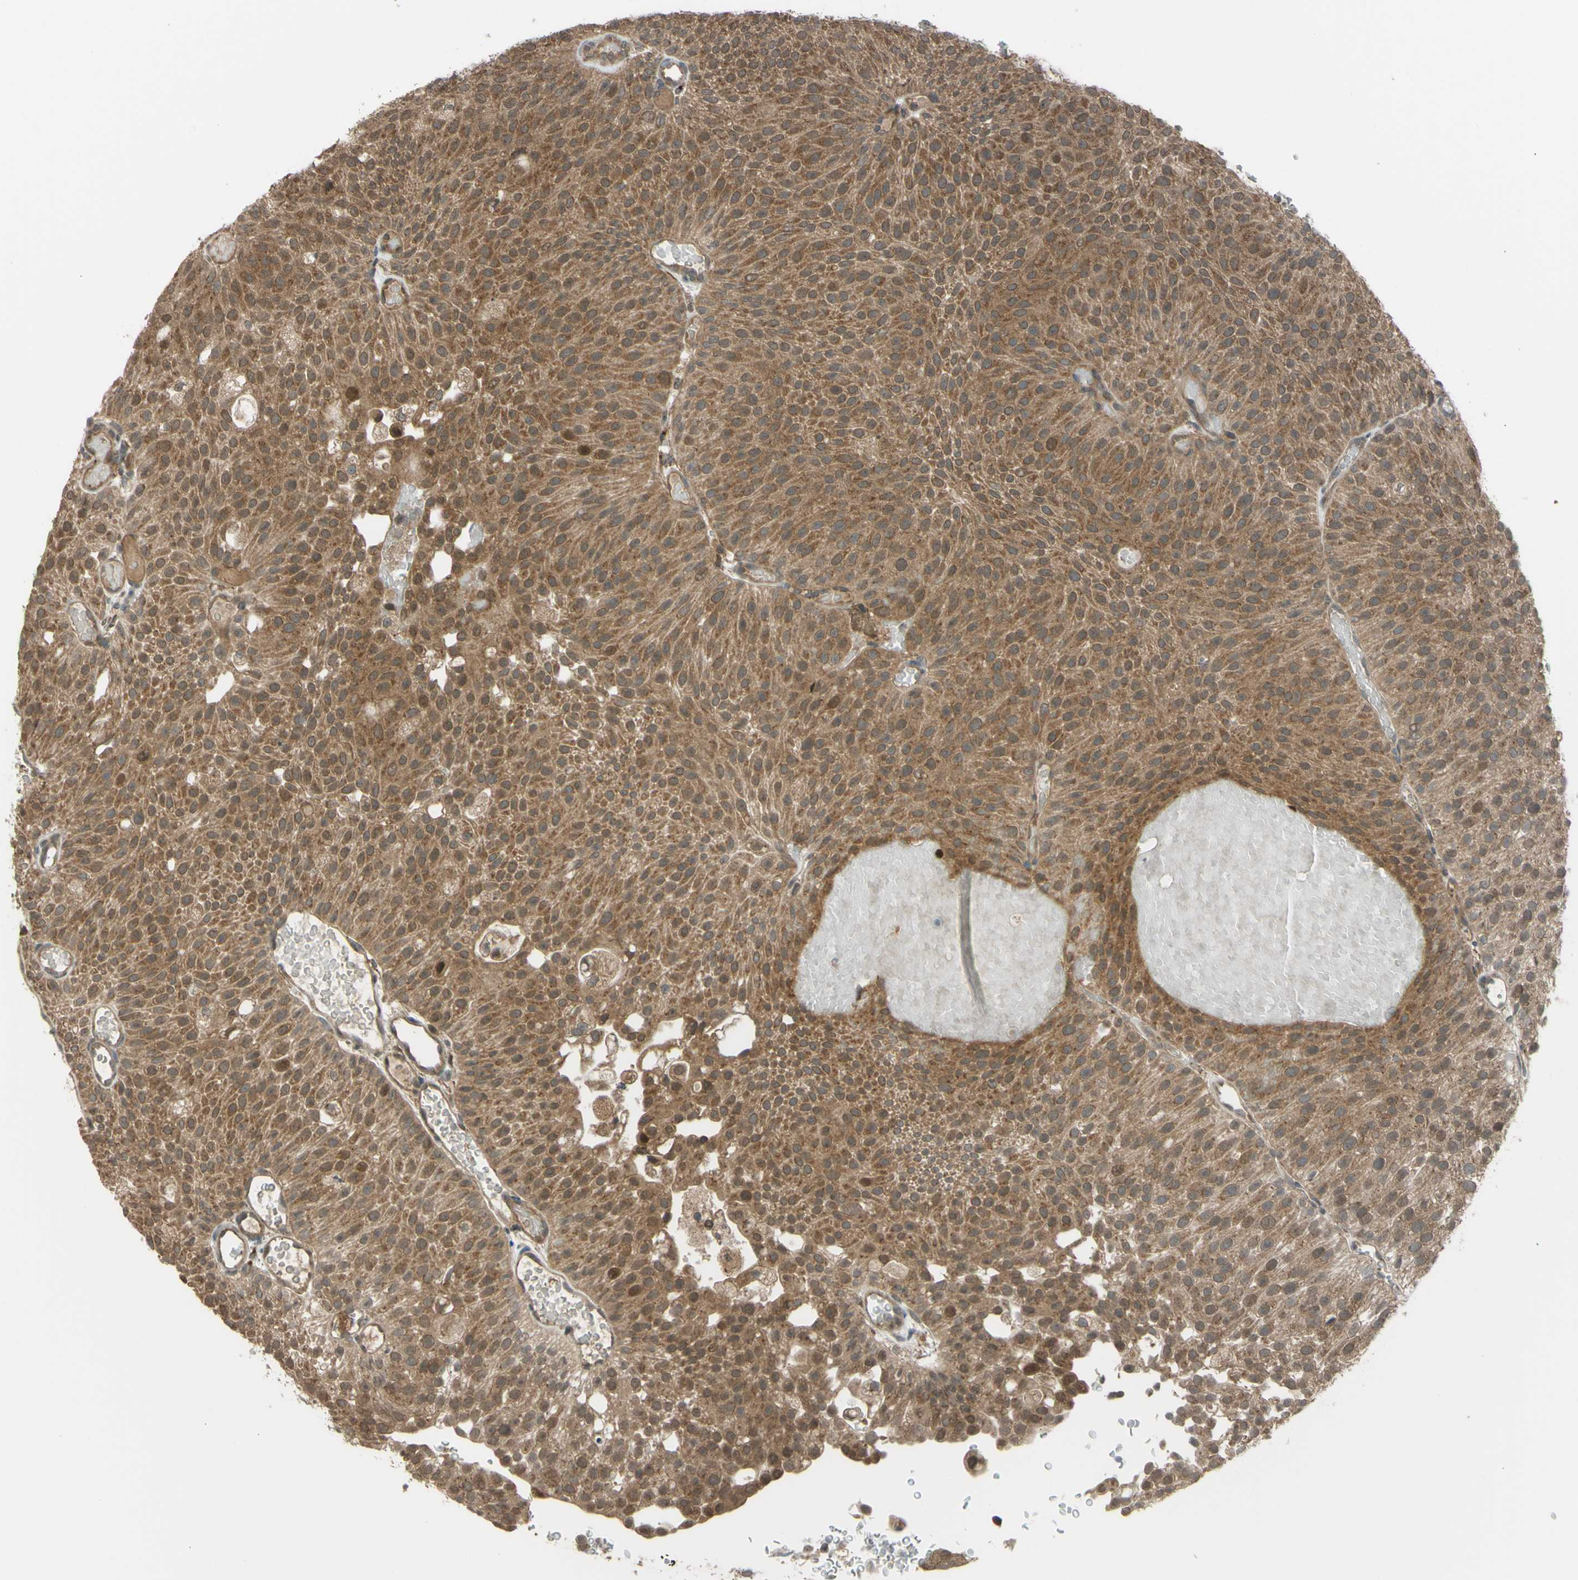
{"staining": {"intensity": "moderate", "quantity": ">75%", "location": "cytoplasmic/membranous,nuclear"}, "tissue": "urothelial cancer", "cell_type": "Tumor cells", "image_type": "cancer", "snomed": [{"axis": "morphology", "description": "Urothelial carcinoma, Low grade"}, {"axis": "topography", "description": "Urinary bladder"}], "caption": "About >75% of tumor cells in low-grade urothelial carcinoma exhibit moderate cytoplasmic/membranous and nuclear protein expression as visualized by brown immunohistochemical staining.", "gene": "FLII", "patient": {"sex": "male", "age": 78}}